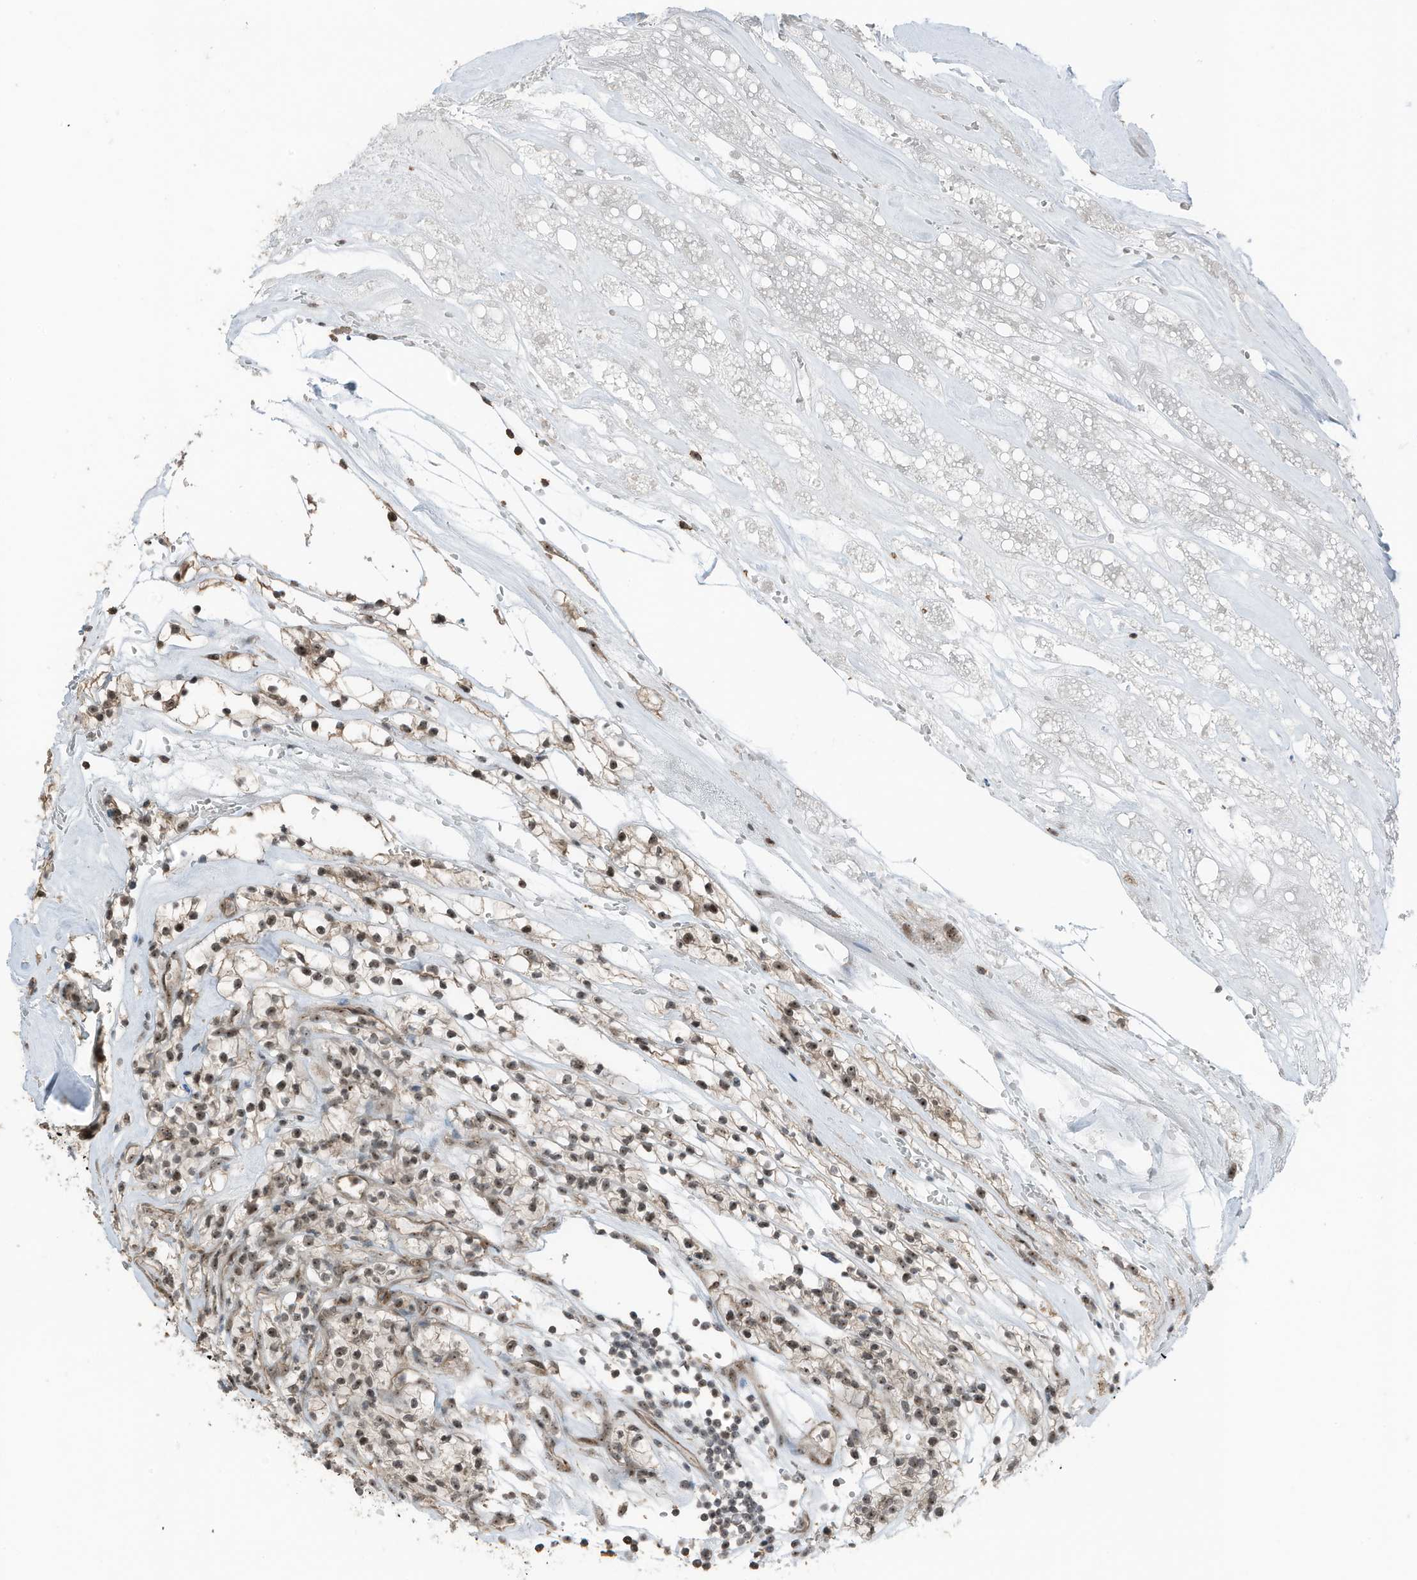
{"staining": {"intensity": "moderate", "quantity": ">75%", "location": "nuclear"}, "tissue": "renal cancer", "cell_type": "Tumor cells", "image_type": "cancer", "snomed": [{"axis": "morphology", "description": "Adenocarcinoma, NOS"}, {"axis": "topography", "description": "Kidney"}], "caption": "Adenocarcinoma (renal) tissue displays moderate nuclear staining in approximately >75% of tumor cells, visualized by immunohistochemistry. (DAB (3,3'-diaminobenzidine) = brown stain, brightfield microscopy at high magnification).", "gene": "UTP3", "patient": {"sex": "female", "age": 57}}